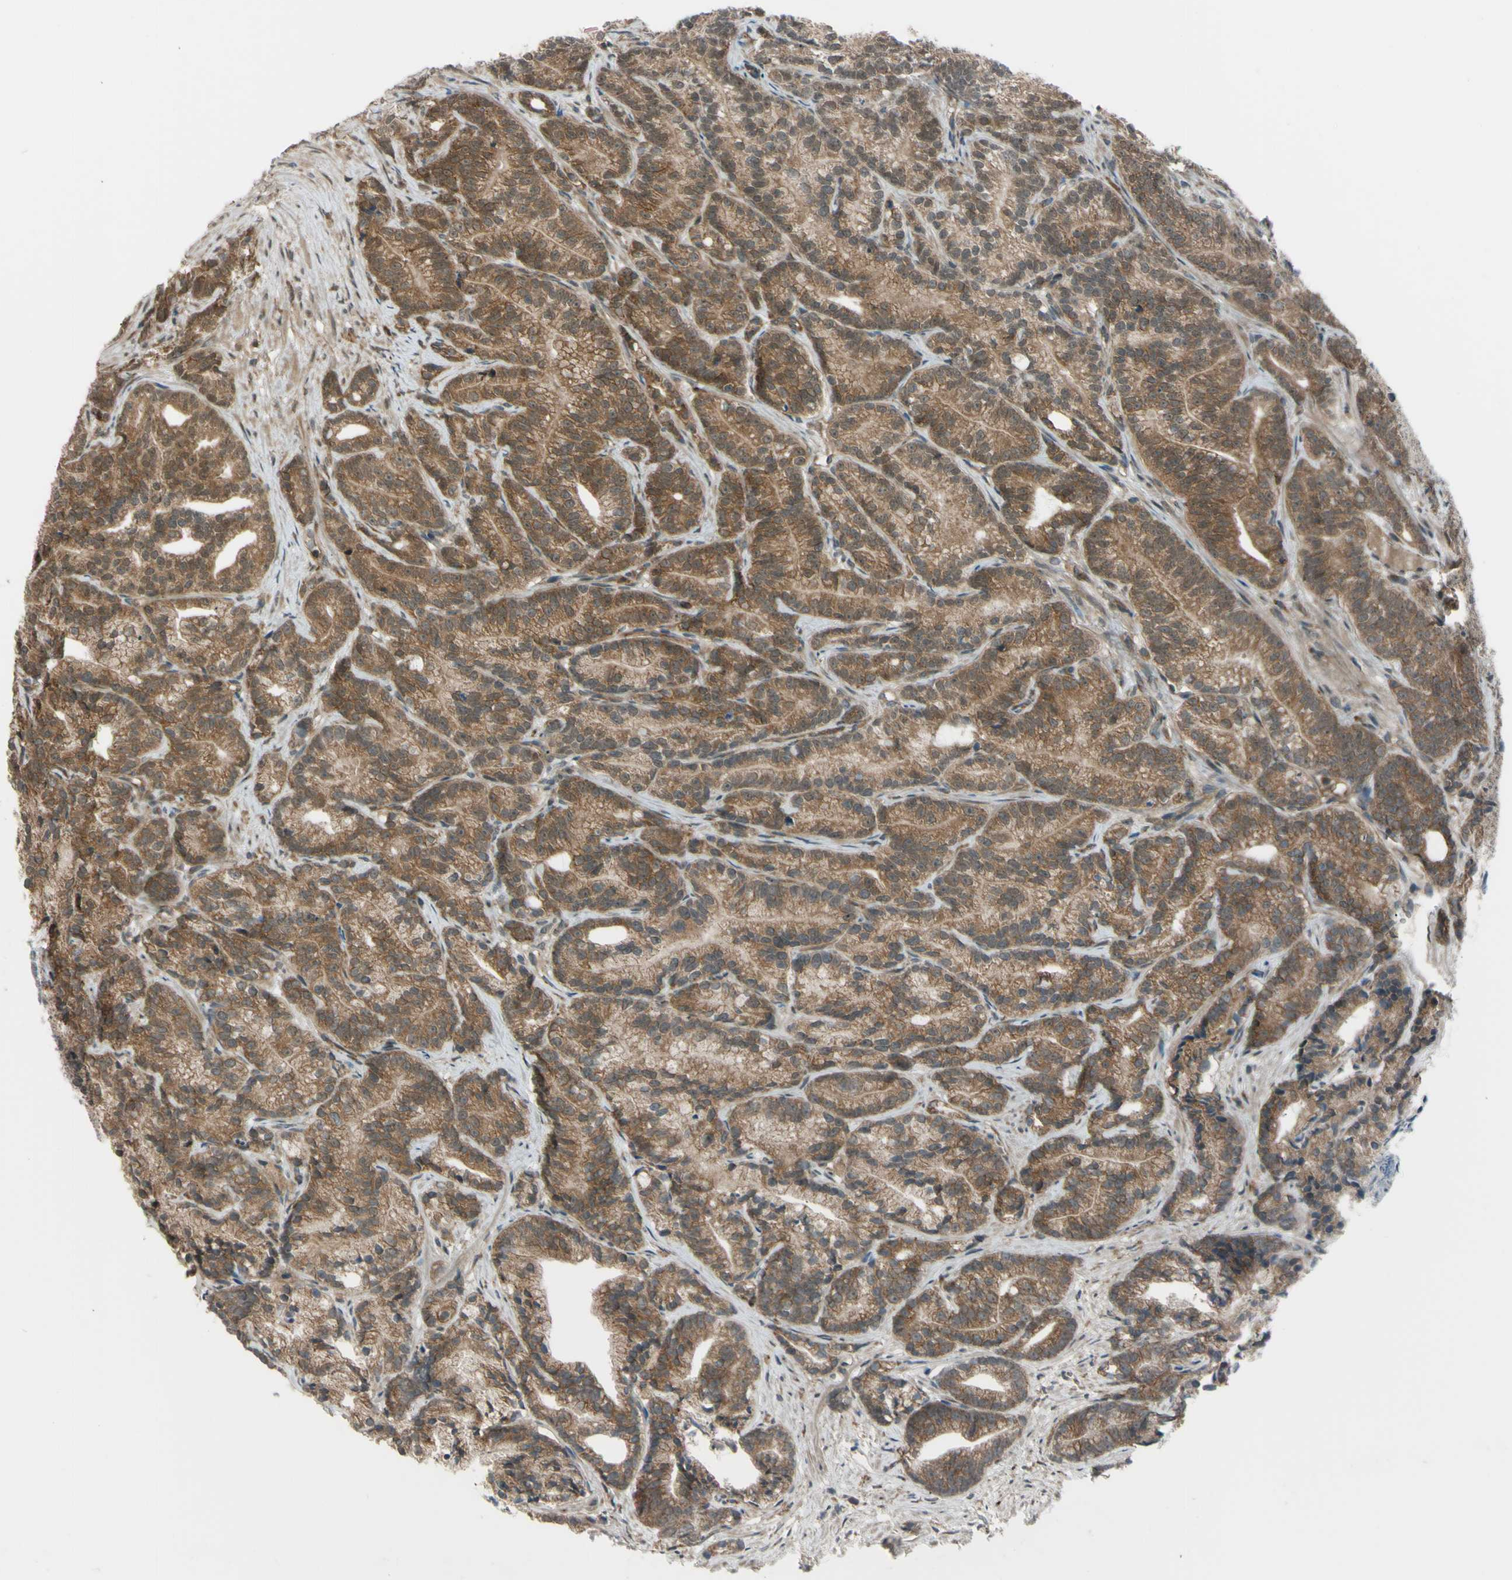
{"staining": {"intensity": "moderate", "quantity": ">75%", "location": "cytoplasmic/membranous,nuclear"}, "tissue": "prostate cancer", "cell_type": "Tumor cells", "image_type": "cancer", "snomed": [{"axis": "morphology", "description": "Adenocarcinoma, Low grade"}, {"axis": "topography", "description": "Prostate"}], "caption": "Immunohistochemistry of human prostate adenocarcinoma (low-grade) shows medium levels of moderate cytoplasmic/membranous and nuclear positivity in about >75% of tumor cells.", "gene": "FLII", "patient": {"sex": "male", "age": 89}}